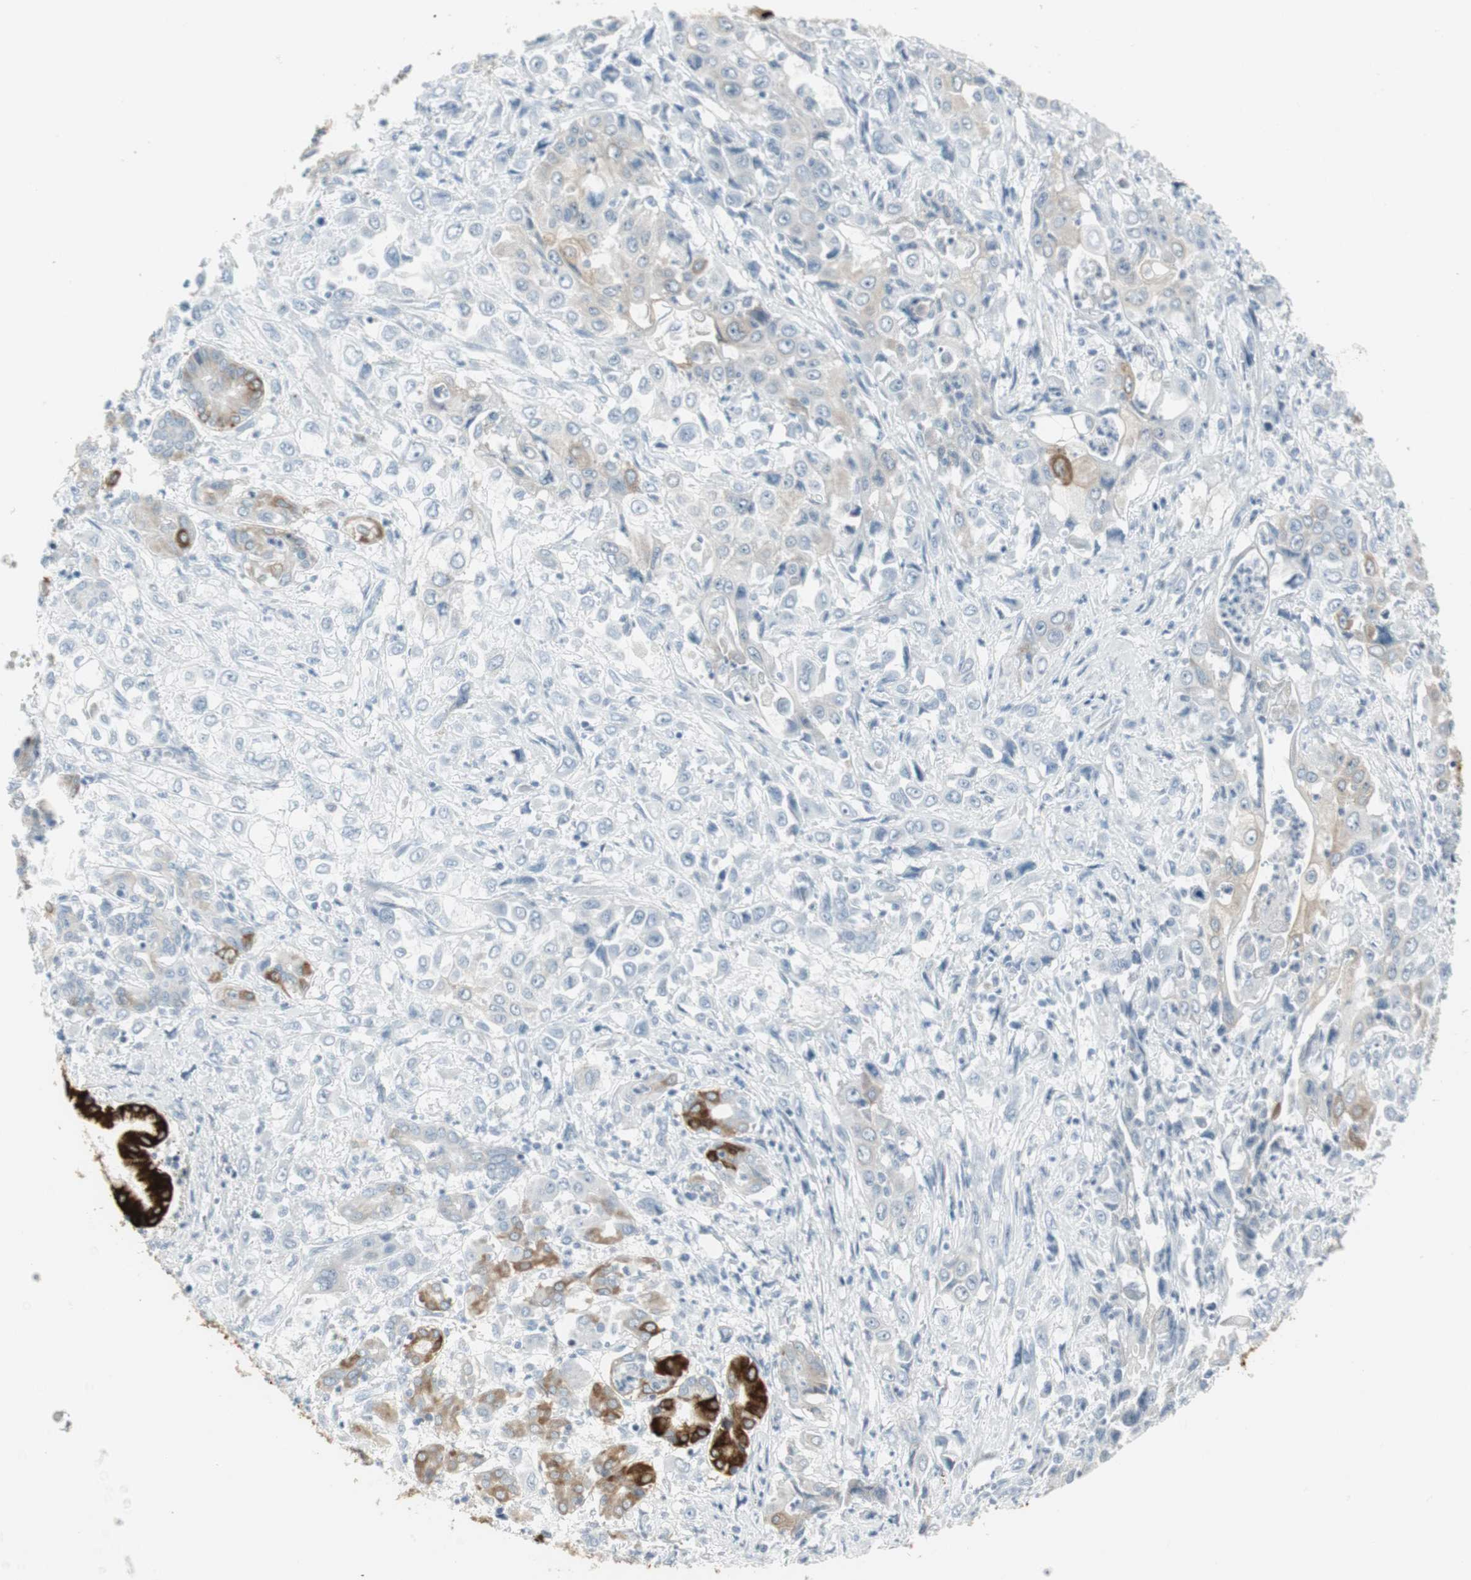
{"staining": {"intensity": "moderate", "quantity": "<25%", "location": "cytoplasmic/membranous"}, "tissue": "pancreatic cancer", "cell_type": "Tumor cells", "image_type": "cancer", "snomed": [{"axis": "morphology", "description": "Adenocarcinoma, NOS"}, {"axis": "topography", "description": "Pancreas"}], "caption": "Immunohistochemical staining of pancreatic cancer shows moderate cytoplasmic/membranous protein expression in approximately <25% of tumor cells. Using DAB (brown) and hematoxylin (blue) stains, captured at high magnification using brightfield microscopy.", "gene": "AGR2", "patient": {"sex": "male", "age": 70}}